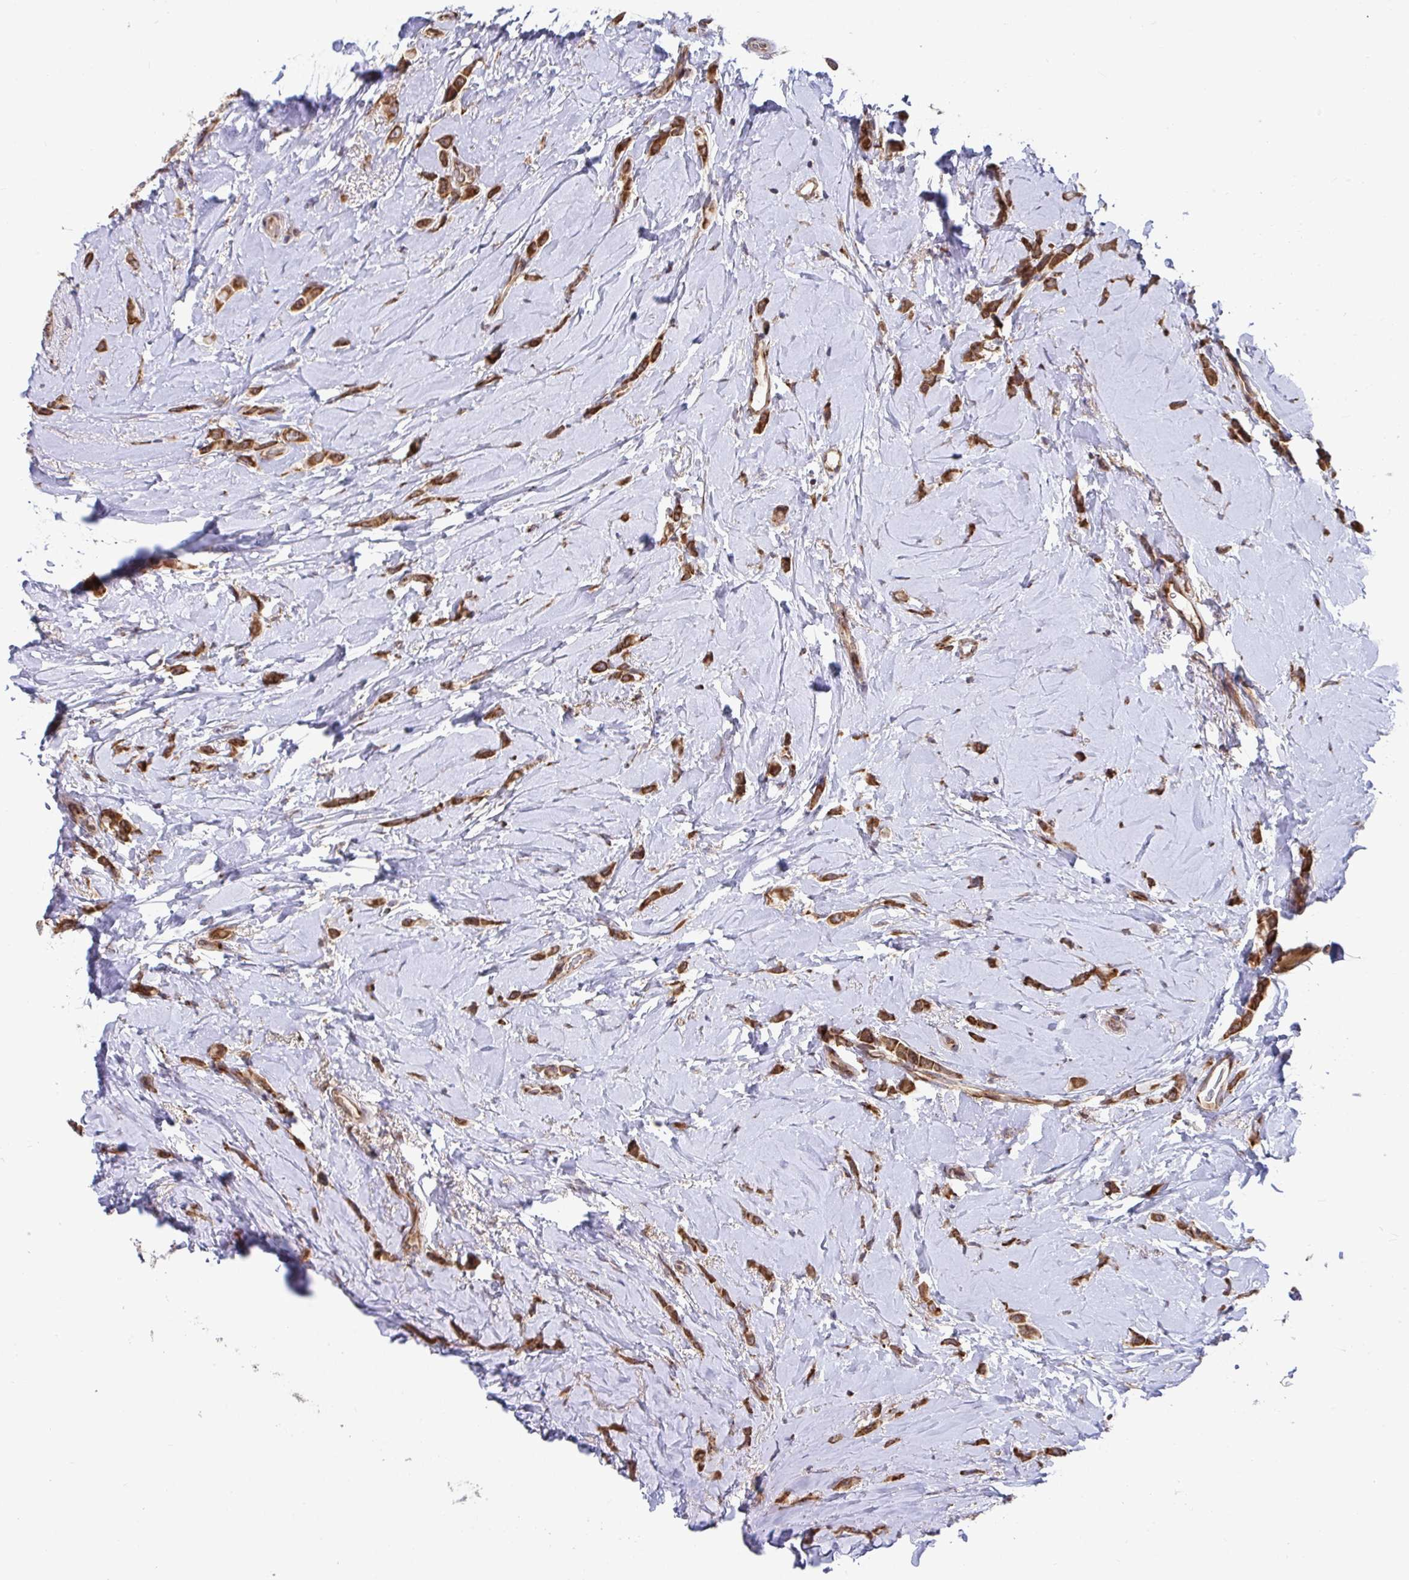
{"staining": {"intensity": "strong", "quantity": ">75%", "location": "cytoplasmic/membranous"}, "tissue": "breast cancer", "cell_type": "Tumor cells", "image_type": "cancer", "snomed": [{"axis": "morphology", "description": "Lobular carcinoma"}, {"axis": "topography", "description": "Breast"}], "caption": "Immunohistochemistry of breast cancer exhibits high levels of strong cytoplasmic/membranous staining in about >75% of tumor cells. (DAB = brown stain, brightfield microscopy at high magnification).", "gene": "ATP5MJ", "patient": {"sex": "female", "age": 66}}